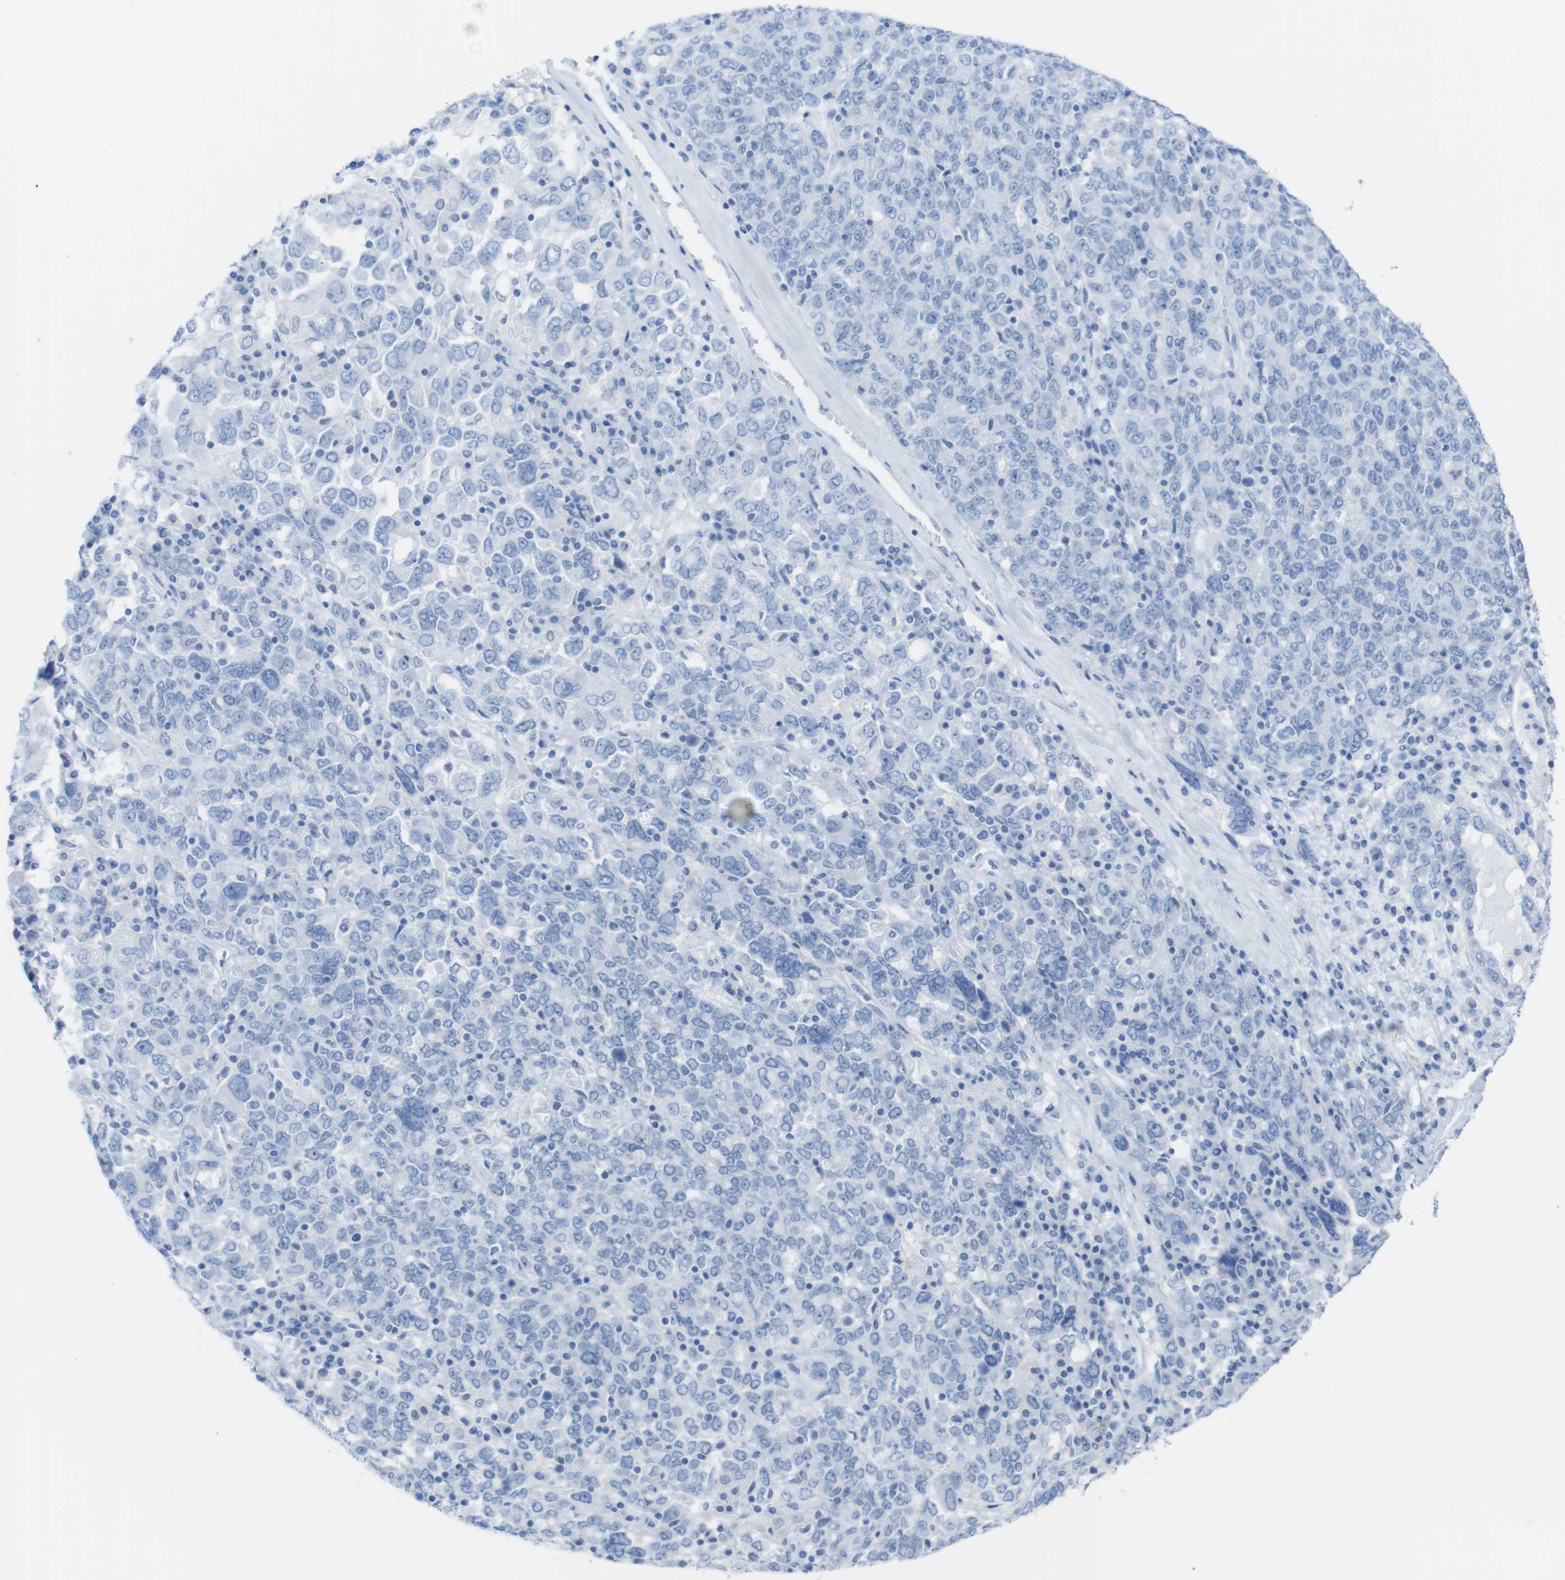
{"staining": {"intensity": "negative", "quantity": "none", "location": "none"}, "tissue": "ovarian cancer", "cell_type": "Tumor cells", "image_type": "cancer", "snomed": [{"axis": "morphology", "description": "Carcinoma, endometroid"}, {"axis": "topography", "description": "Ovary"}], "caption": "Histopathology image shows no significant protein expression in tumor cells of ovarian cancer. (DAB (3,3'-diaminobenzidine) immunohistochemistry visualized using brightfield microscopy, high magnification).", "gene": "MYH7", "patient": {"sex": "female", "age": 62}}